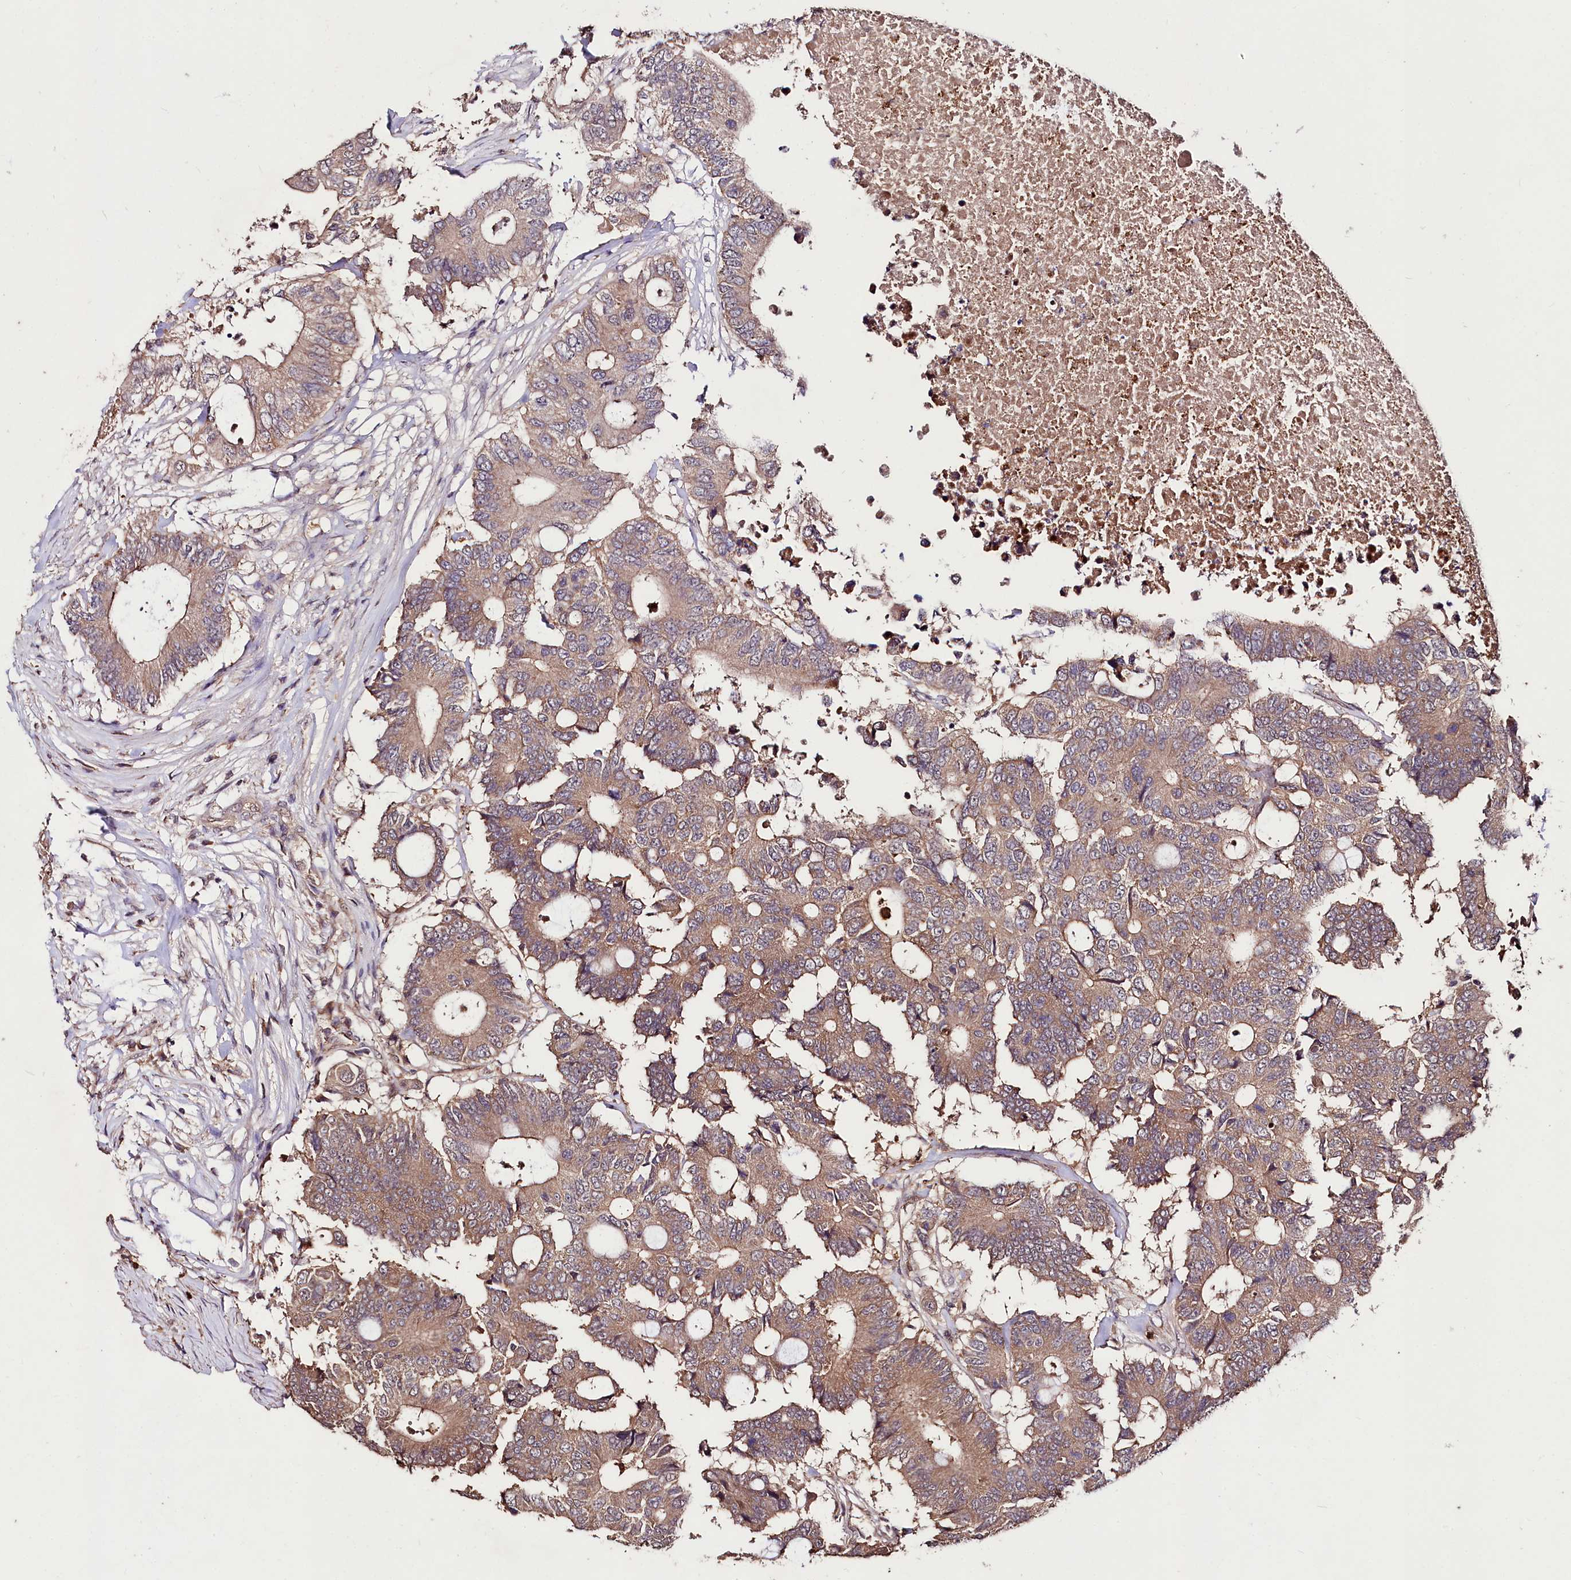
{"staining": {"intensity": "weak", "quantity": ">75%", "location": "cytoplasmic/membranous"}, "tissue": "colorectal cancer", "cell_type": "Tumor cells", "image_type": "cancer", "snomed": [{"axis": "morphology", "description": "Adenocarcinoma, NOS"}, {"axis": "topography", "description": "Colon"}], "caption": "A low amount of weak cytoplasmic/membranous staining is identified in about >75% of tumor cells in colorectal cancer tissue.", "gene": "KLRB1", "patient": {"sex": "male", "age": 71}}